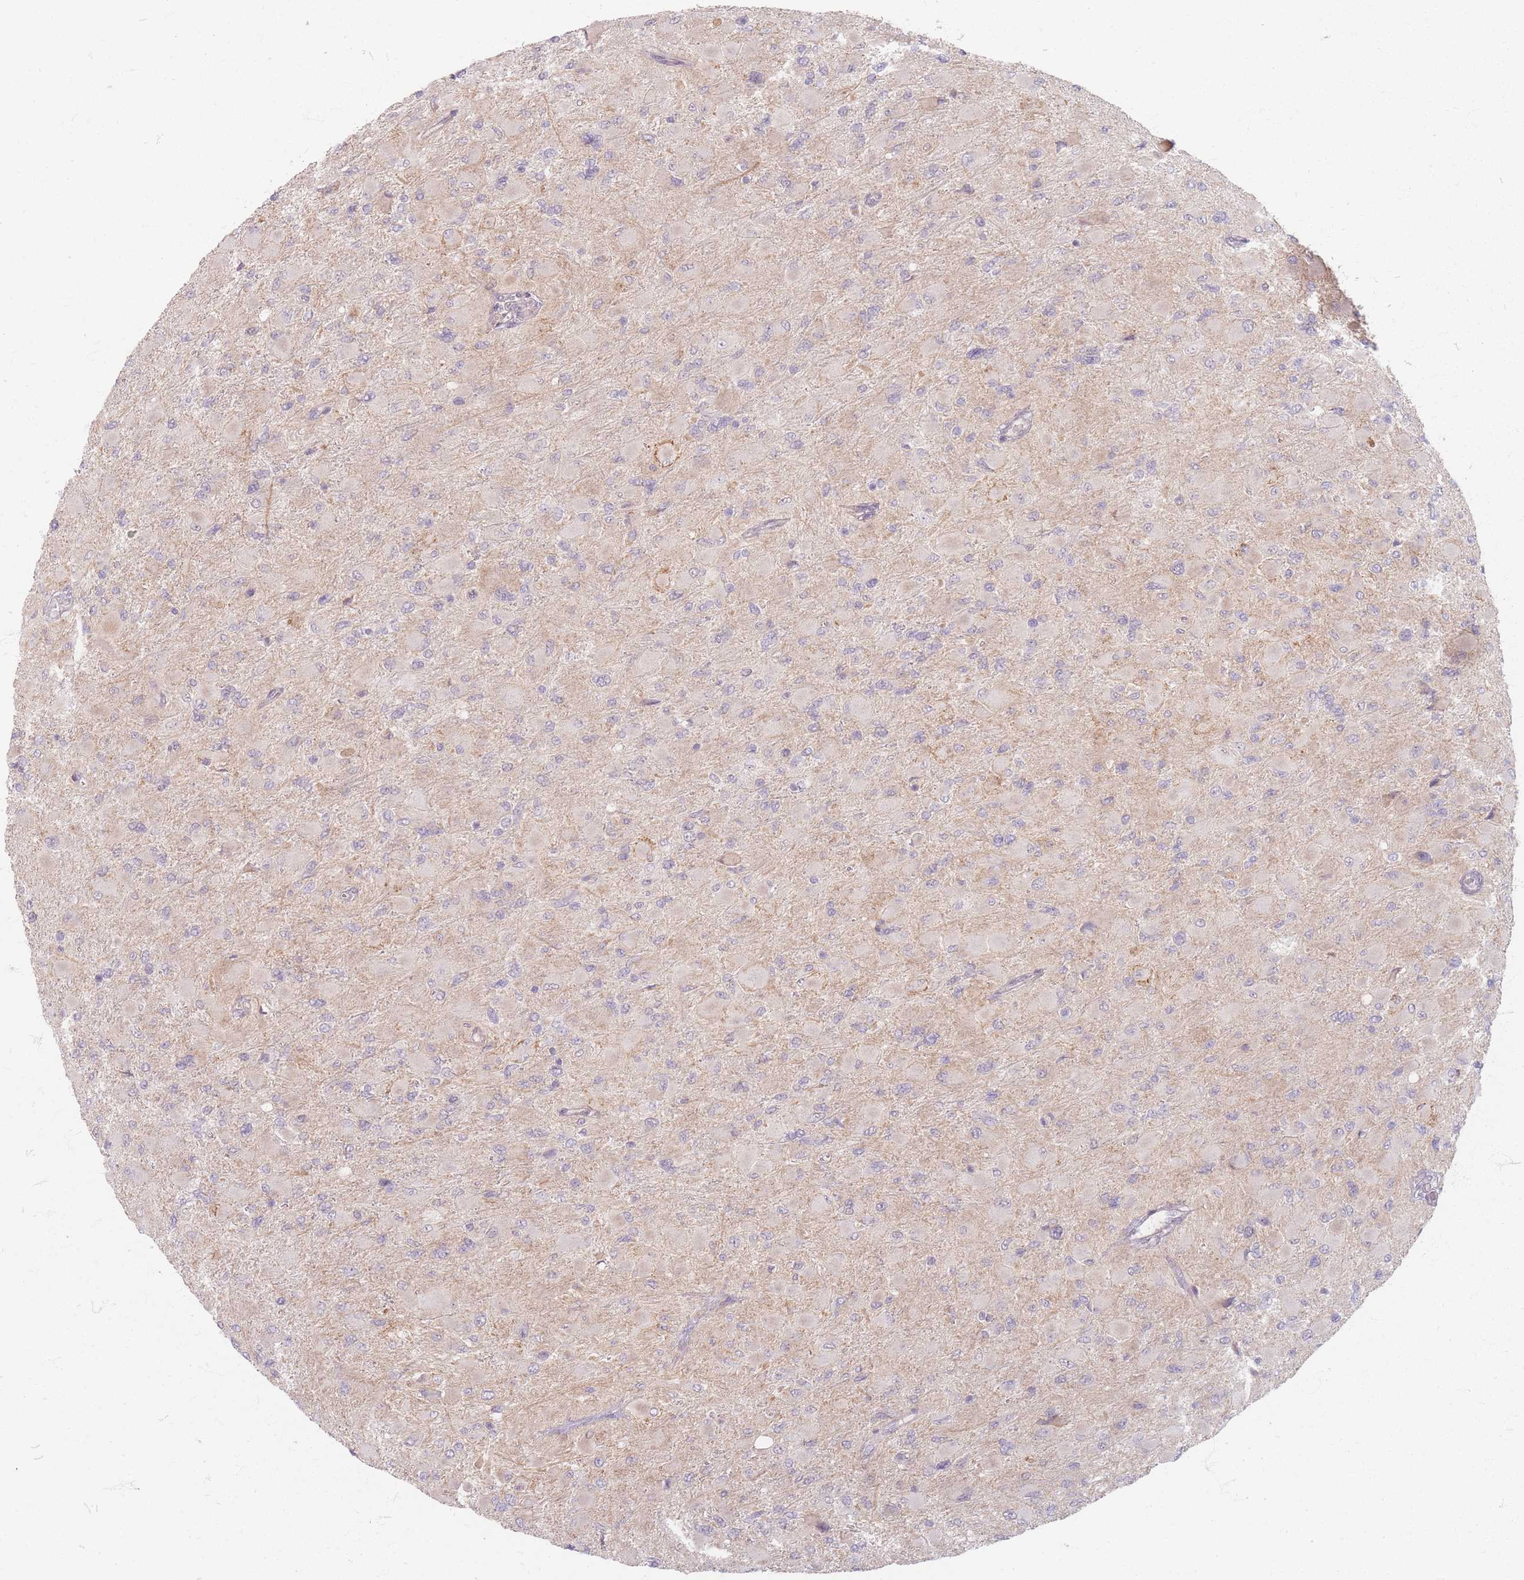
{"staining": {"intensity": "negative", "quantity": "none", "location": "none"}, "tissue": "glioma", "cell_type": "Tumor cells", "image_type": "cancer", "snomed": [{"axis": "morphology", "description": "Glioma, malignant, High grade"}, {"axis": "topography", "description": "Cerebral cortex"}], "caption": "An IHC histopathology image of malignant glioma (high-grade) is shown. There is no staining in tumor cells of malignant glioma (high-grade).", "gene": "GABRA6", "patient": {"sex": "female", "age": 36}}